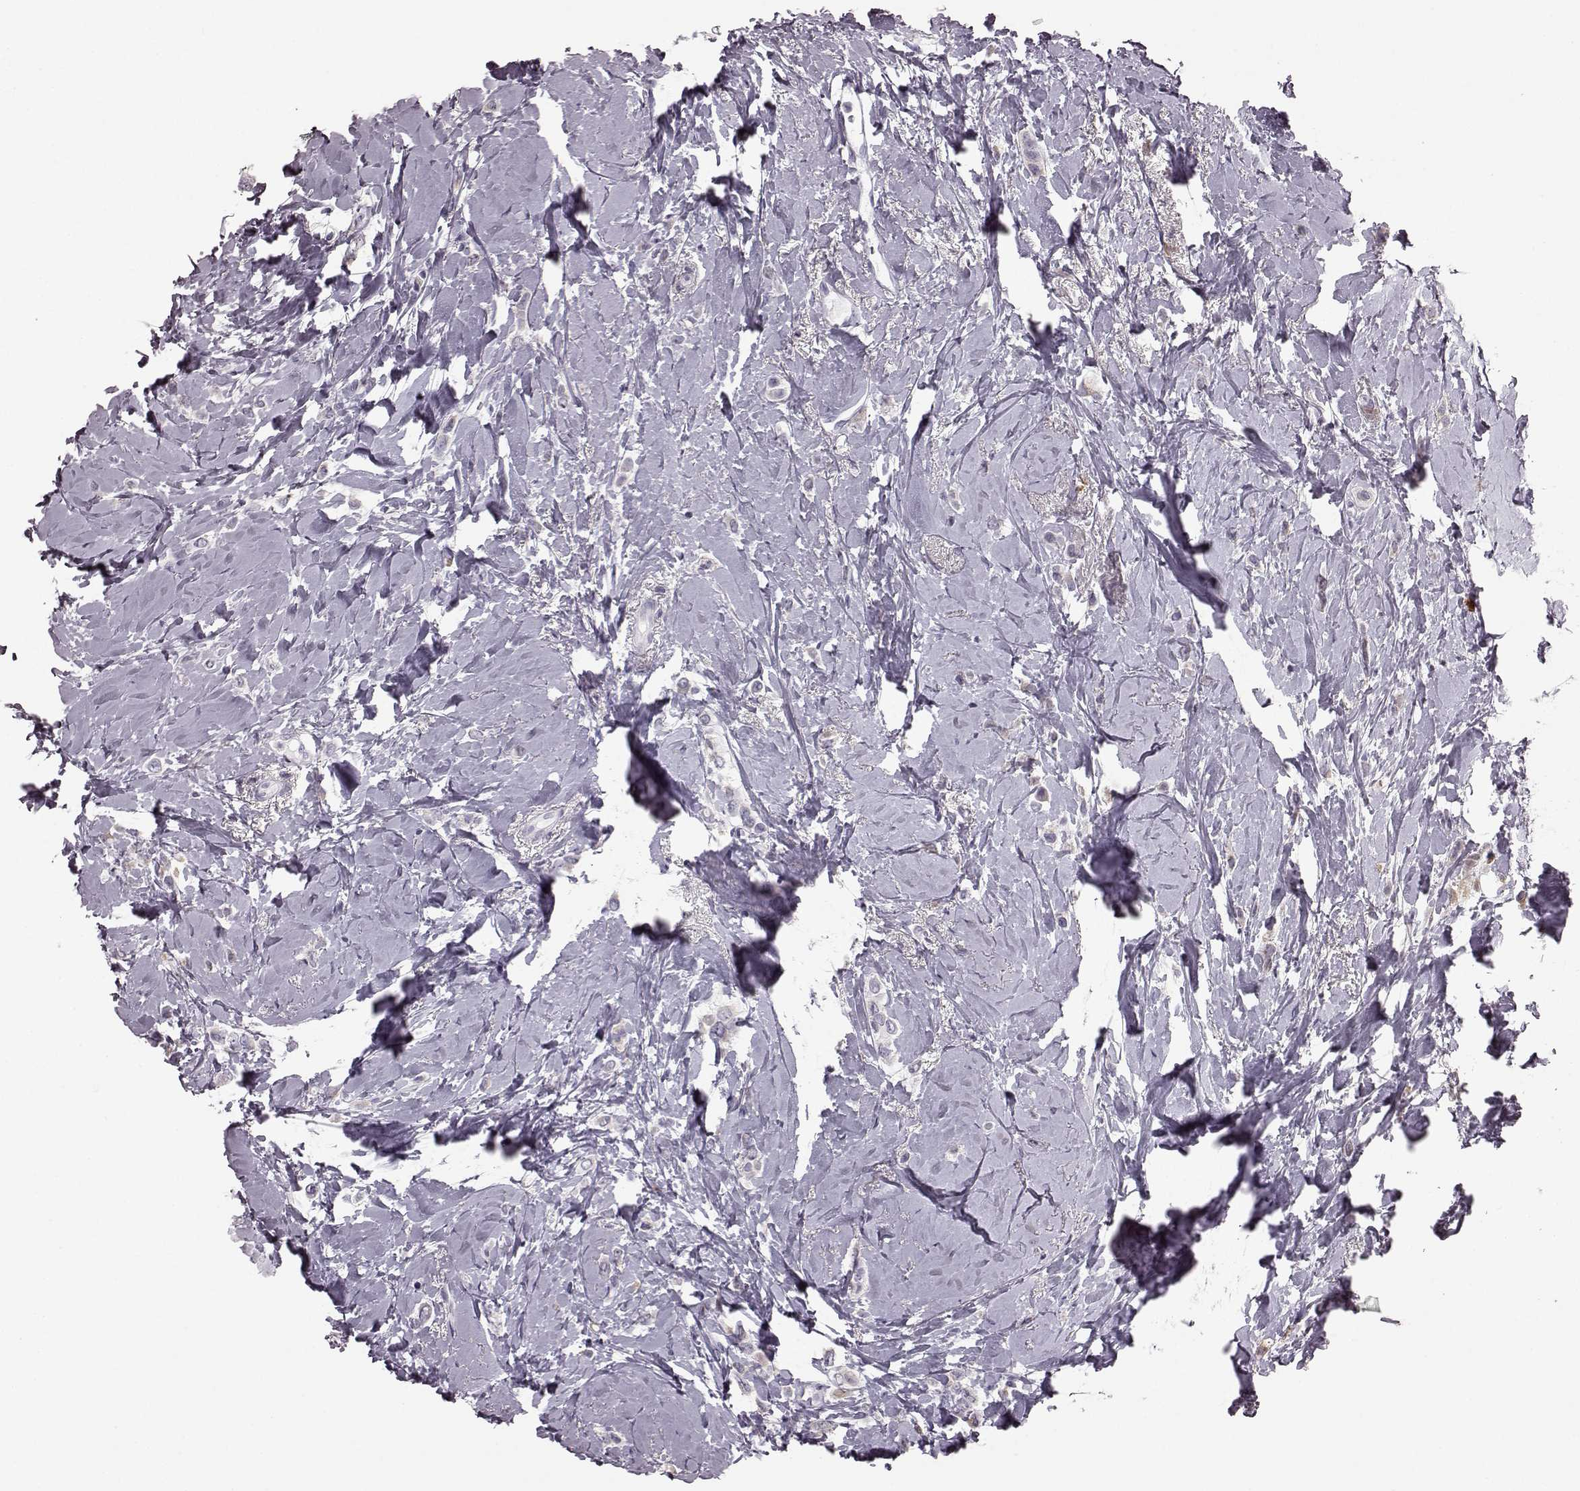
{"staining": {"intensity": "weak", "quantity": "25%-75%", "location": "cytoplasmic/membranous"}, "tissue": "breast cancer", "cell_type": "Tumor cells", "image_type": "cancer", "snomed": [{"axis": "morphology", "description": "Lobular carcinoma"}, {"axis": "topography", "description": "Breast"}], "caption": "Immunohistochemistry (IHC) photomicrograph of neoplastic tissue: human breast lobular carcinoma stained using immunohistochemistry displays low levels of weak protein expression localized specifically in the cytoplasmic/membranous of tumor cells, appearing as a cytoplasmic/membranous brown color.", "gene": "JSRP1", "patient": {"sex": "female", "age": 66}}